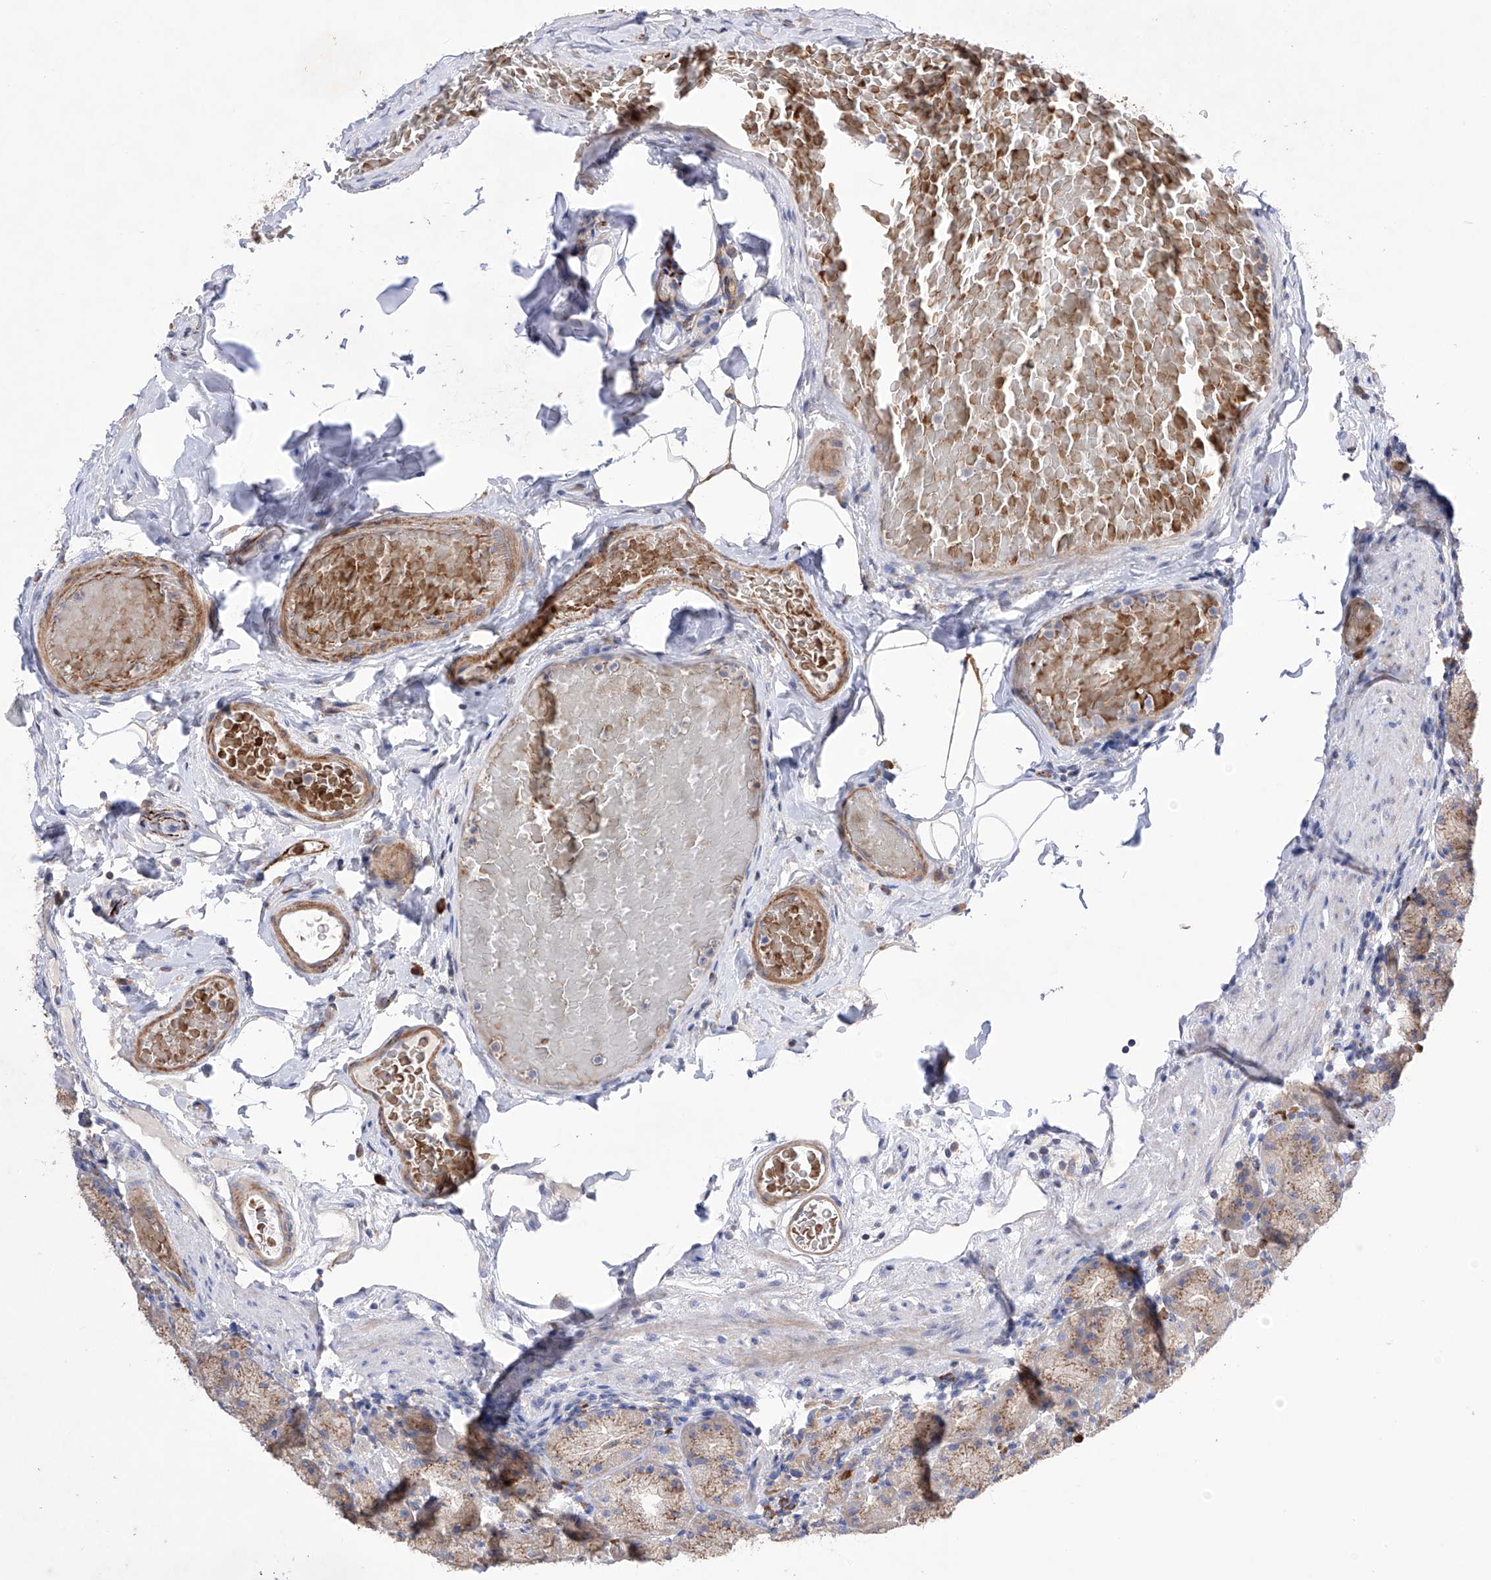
{"staining": {"intensity": "weak", "quantity": "25%-75%", "location": "cytoplasmic/membranous"}, "tissue": "stomach", "cell_type": "Glandular cells", "image_type": "normal", "snomed": [{"axis": "morphology", "description": "Normal tissue, NOS"}, {"axis": "topography", "description": "Stomach, upper"}], "caption": "The micrograph exhibits staining of benign stomach, revealing weak cytoplasmic/membranous protein positivity (brown color) within glandular cells. (DAB (3,3'-diaminobenzidine) = brown stain, brightfield microscopy at high magnification).", "gene": "NFATC4", "patient": {"sex": "male", "age": 68}}